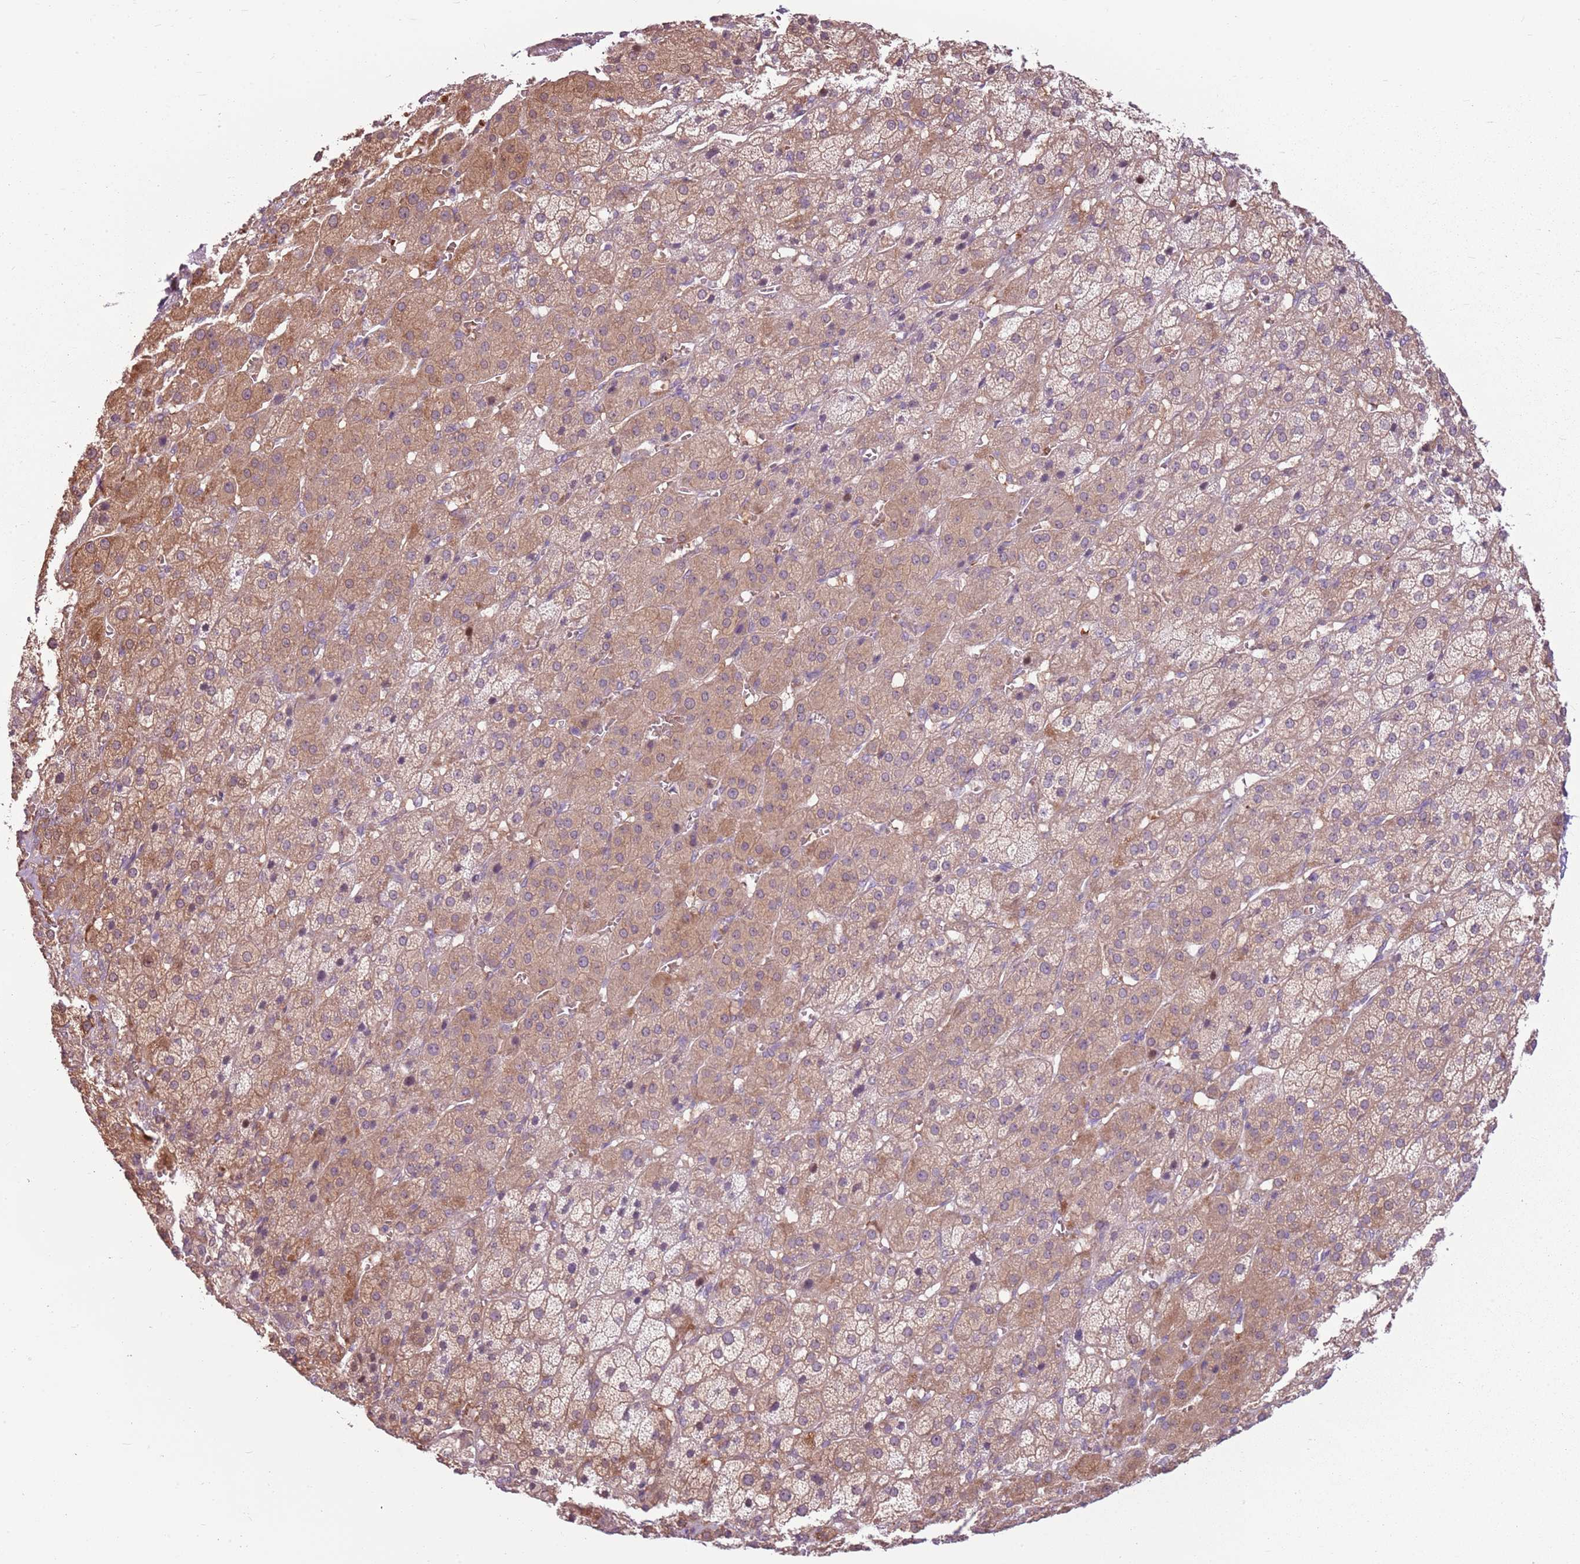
{"staining": {"intensity": "moderate", "quantity": "25%-75%", "location": "cytoplasmic/membranous"}, "tissue": "adrenal gland", "cell_type": "Glandular cells", "image_type": "normal", "snomed": [{"axis": "morphology", "description": "Normal tissue, NOS"}, {"axis": "topography", "description": "Adrenal gland"}], "caption": "Normal adrenal gland shows moderate cytoplasmic/membranous staining in about 25%-75% of glandular cells, visualized by immunohistochemistry. Immunohistochemistry stains the protein in brown and the nuclei are stained blue.", "gene": "HSPA14", "patient": {"sex": "female", "age": 57}}